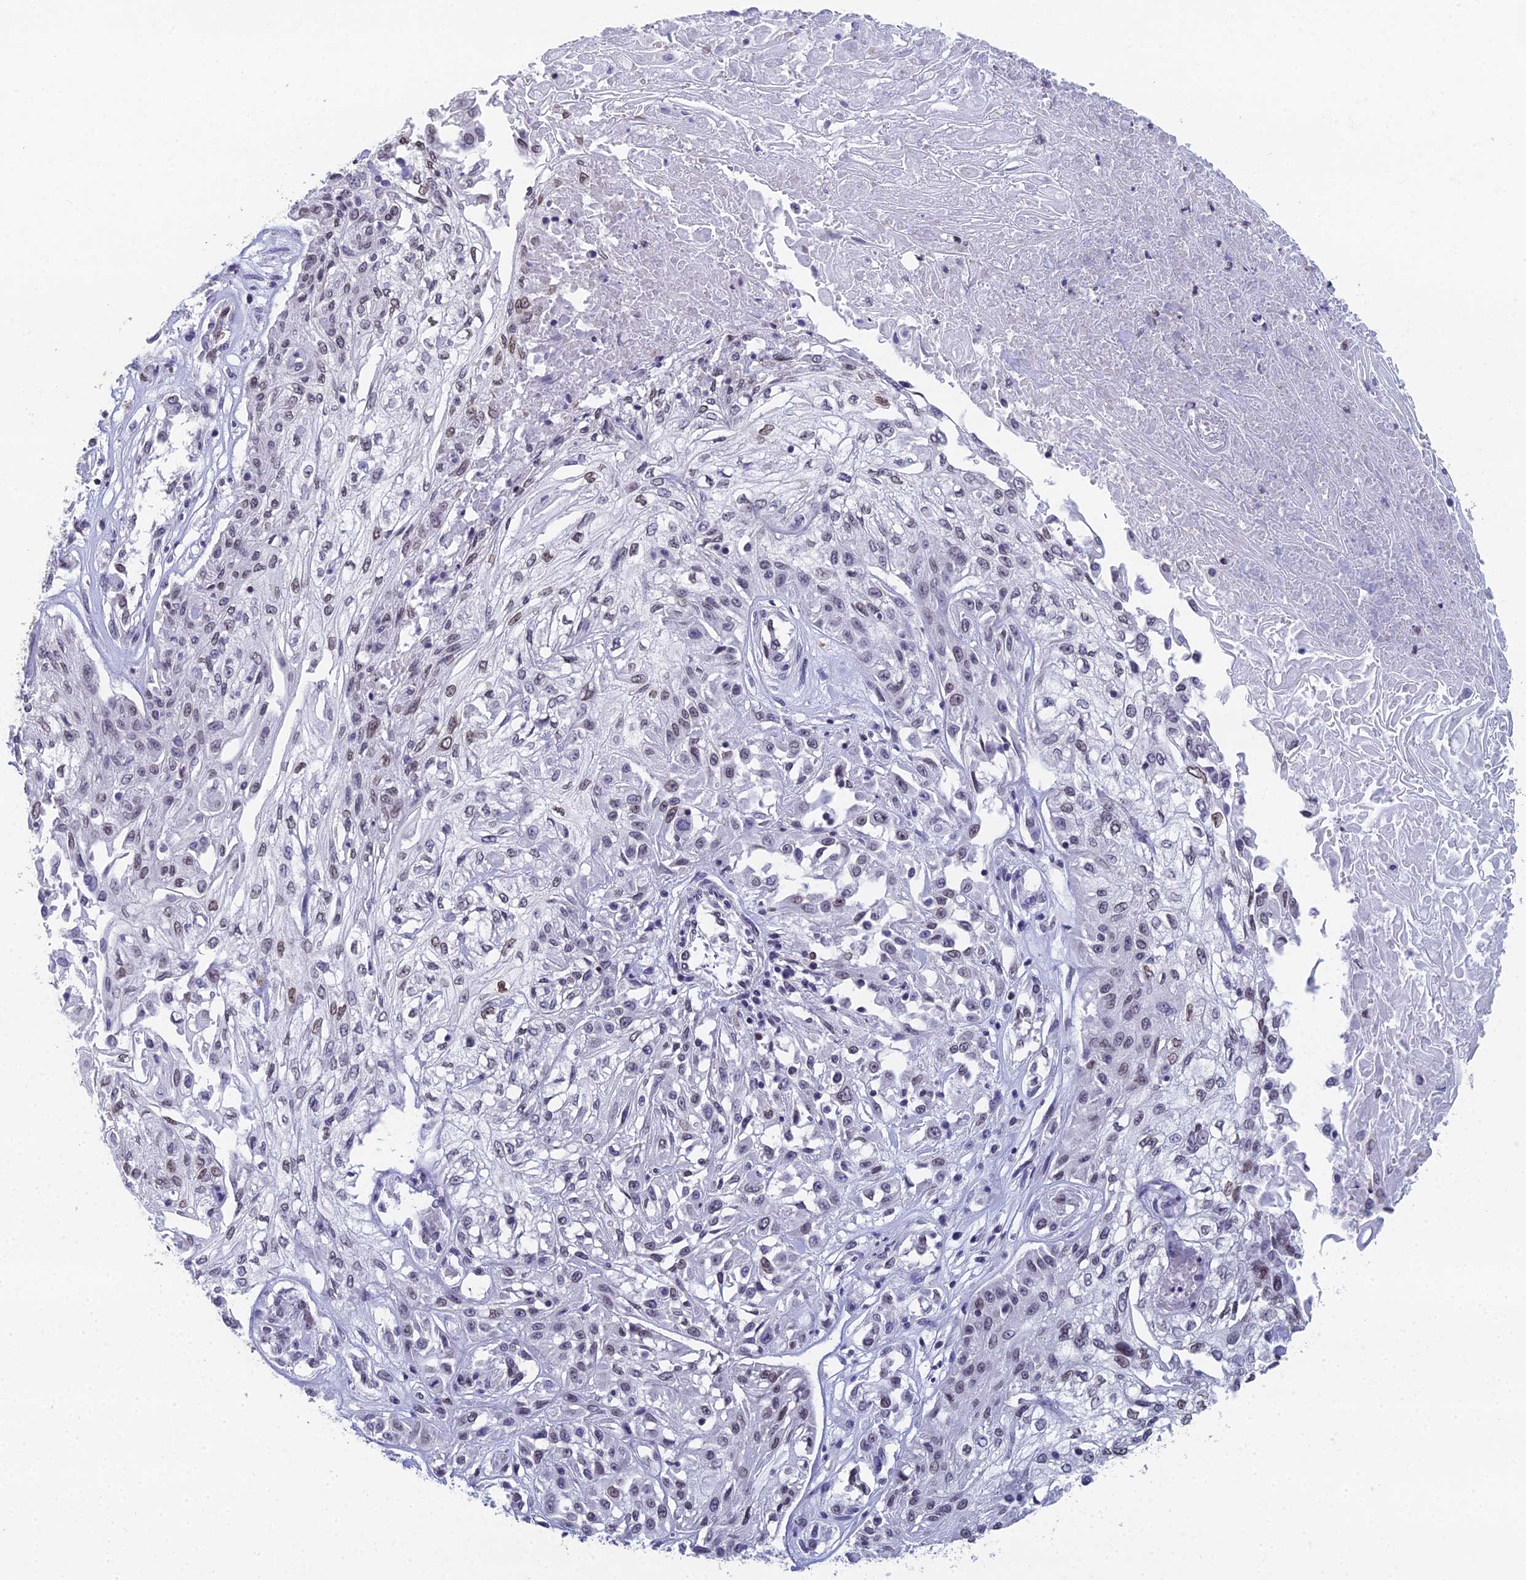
{"staining": {"intensity": "weak", "quantity": "<25%", "location": "nuclear"}, "tissue": "skin cancer", "cell_type": "Tumor cells", "image_type": "cancer", "snomed": [{"axis": "morphology", "description": "Squamous cell carcinoma, NOS"}, {"axis": "morphology", "description": "Squamous cell carcinoma, metastatic, NOS"}, {"axis": "topography", "description": "Skin"}, {"axis": "topography", "description": "Lymph node"}], "caption": "DAB (3,3'-diaminobenzidine) immunohistochemical staining of skin cancer shows no significant expression in tumor cells.", "gene": "CCDC97", "patient": {"sex": "male", "age": 75}}